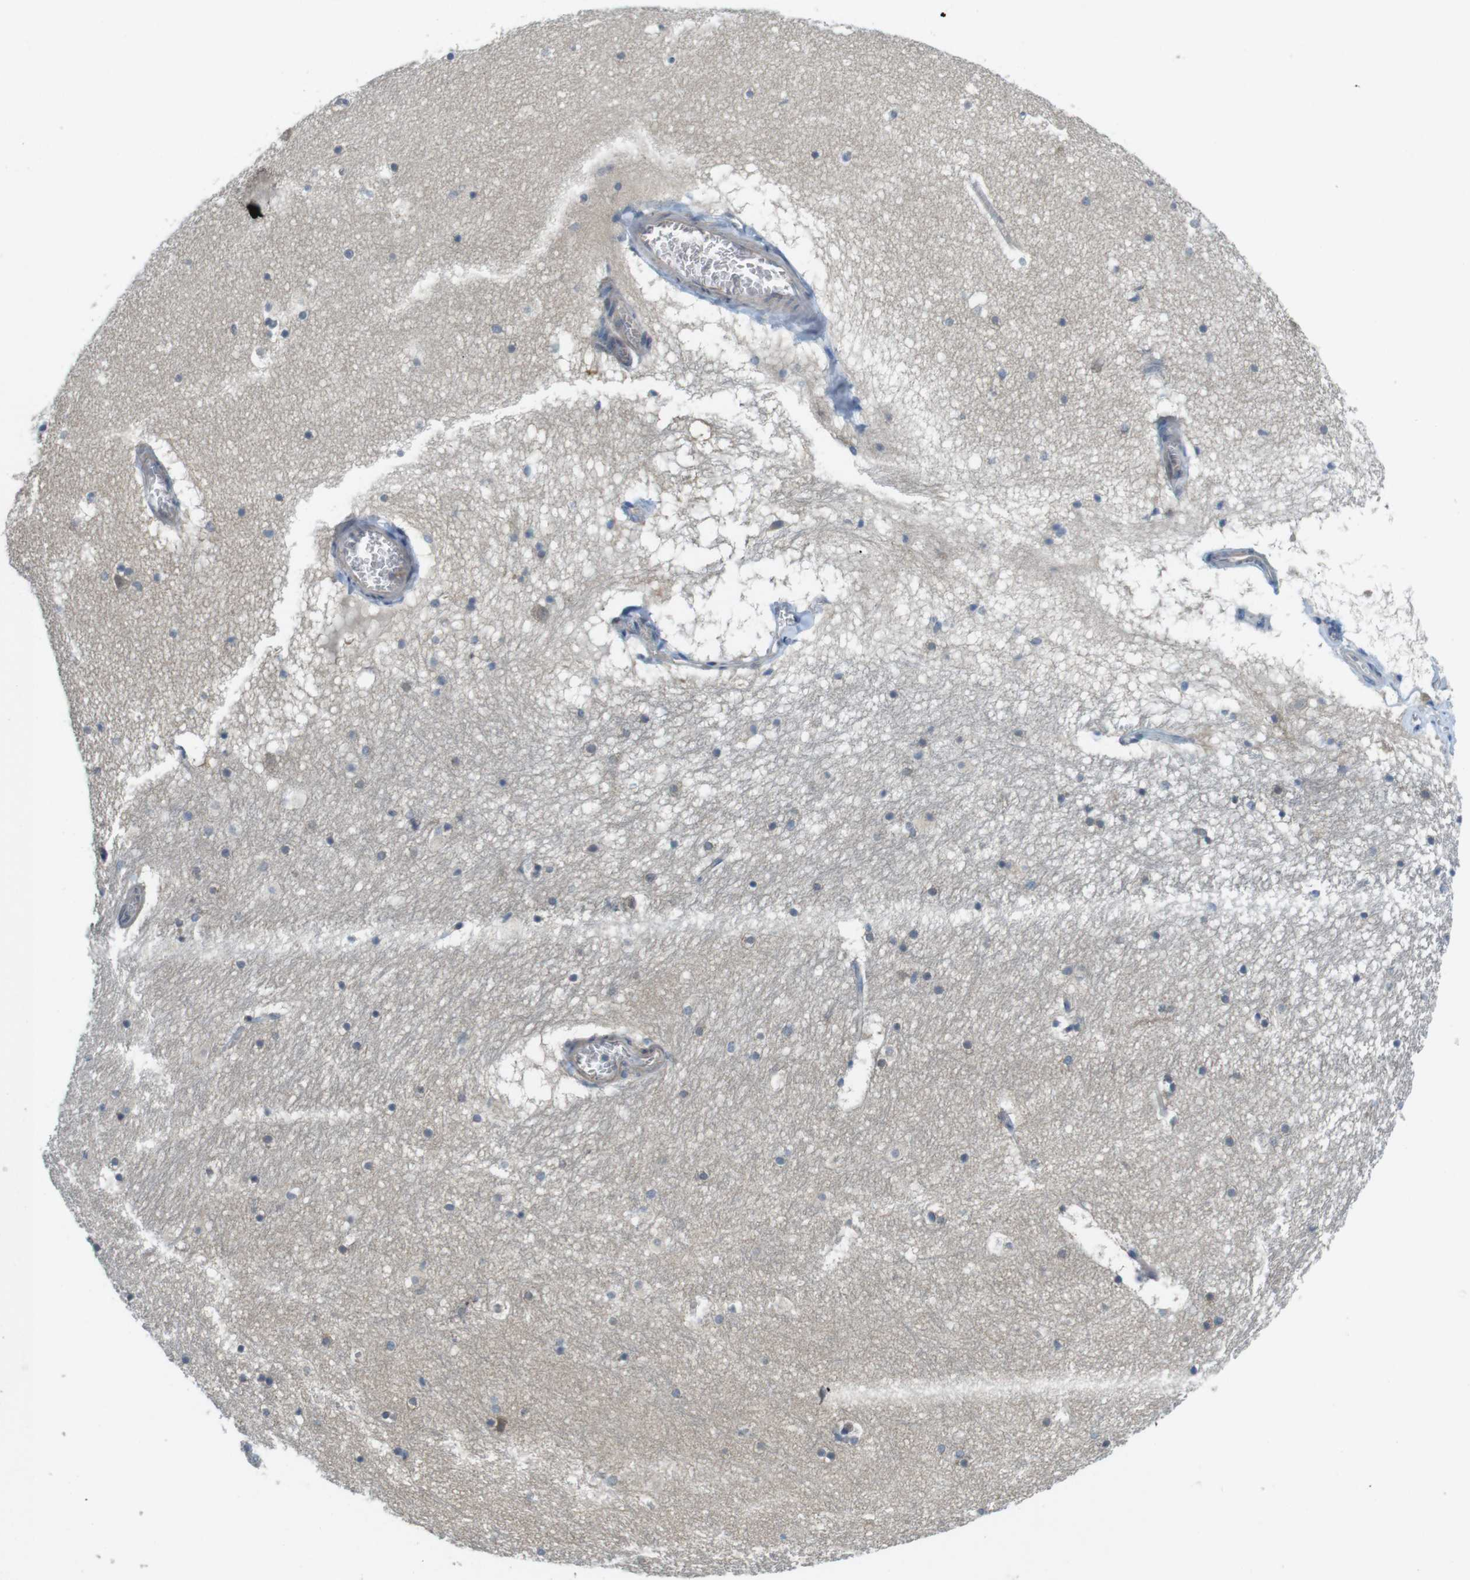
{"staining": {"intensity": "weak", "quantity": "<25%", "location": "cytoplasmic/membranous"}, "tissue": "hippocampus", "cell_type": "Glial cells", "image_type": "normal", "snomed": [{"axis": "morphology", "description": "Normal tissue, NOS"}, {"axis": "topography", "description": "Hippocampus"}], "caption": "A photomicrograph of hippocampus stained for a protein displays no brown staining in glial cells. (Stains: DAB immunohistochemistry with hematoxylin counter stain, Microscopy: brightfield microscopy at high magnification).", "gene": "SUGT1", "patient": {"sex": "male", "age": 45}}